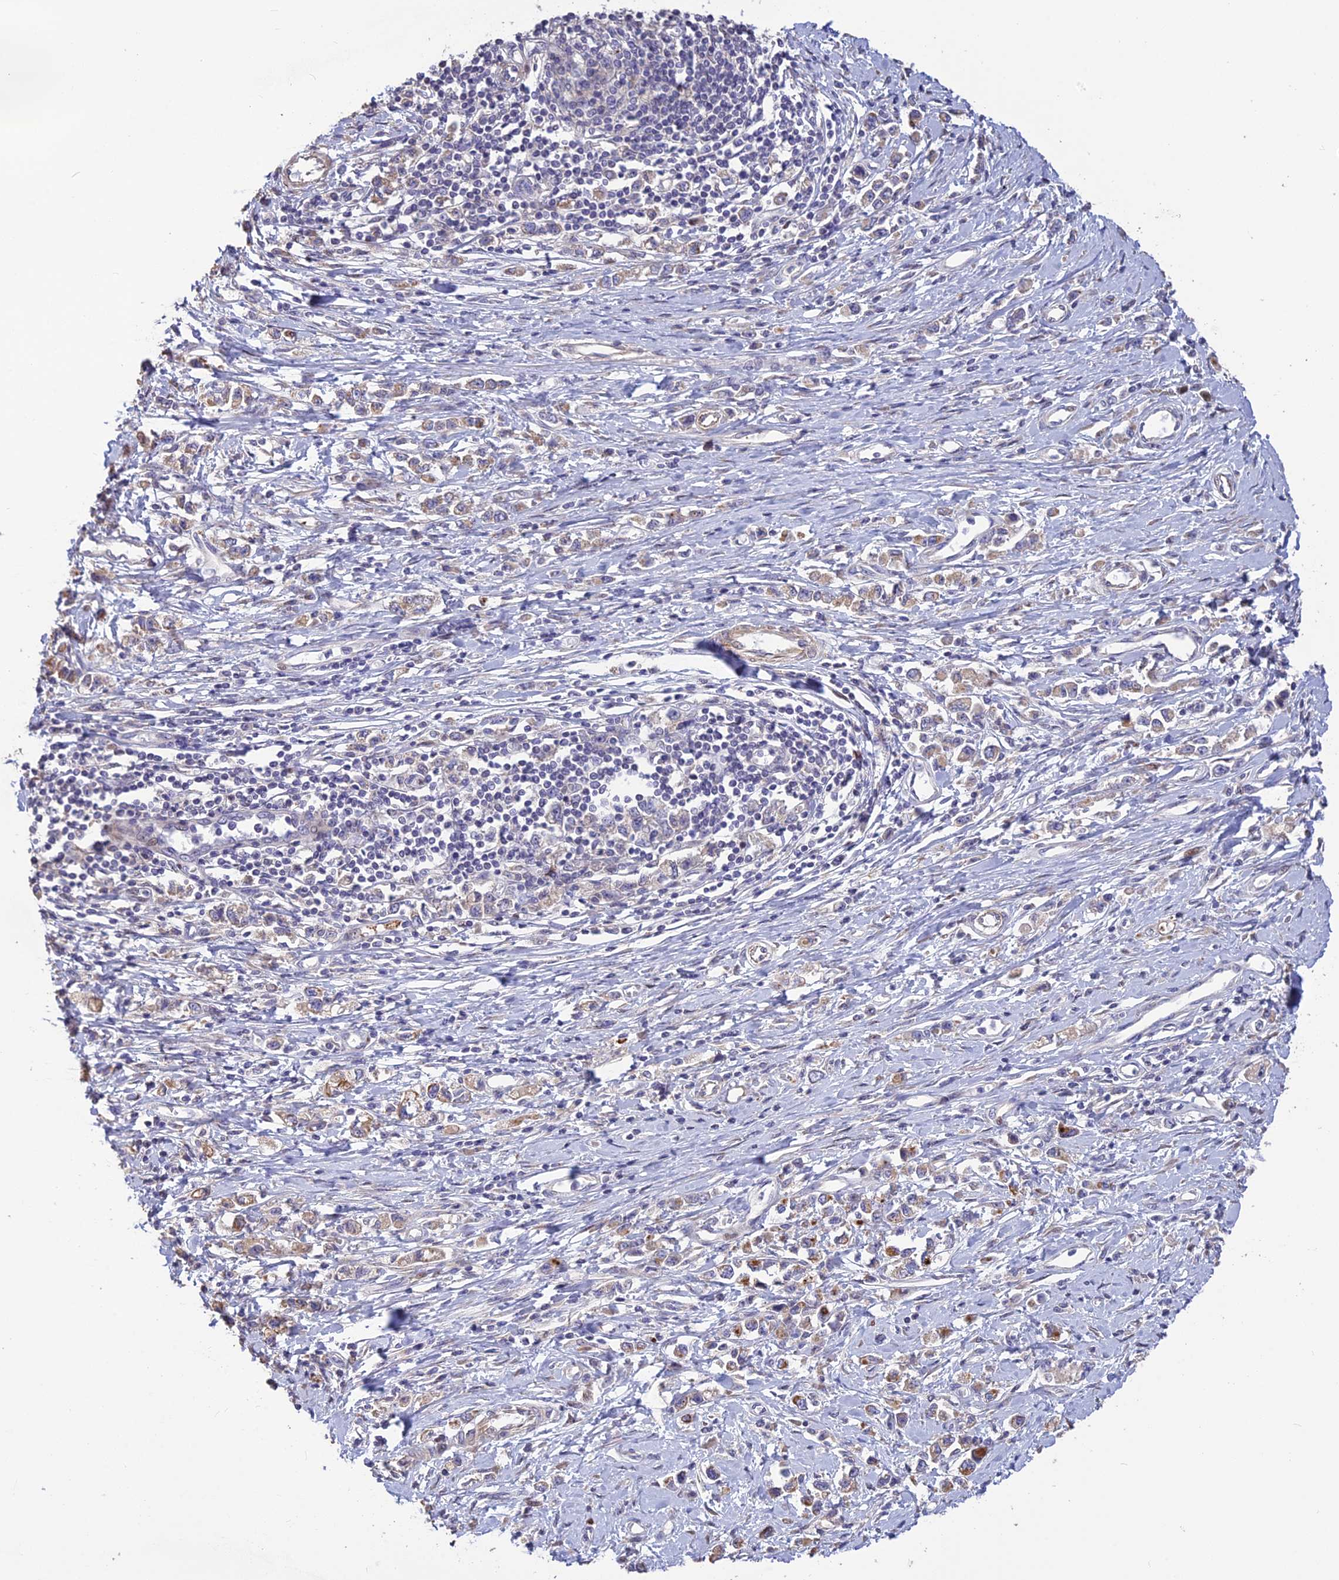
{"staining": {"intensity": "moderate", "quantity": ">75%", "location": "cytoplasmic/membranous"}, "tissue": "stomach cancer", "cell_type": "Tumor cells", "image_type": "cancer", "snomed": [{"axis": "morphology", "description": "Adenocarcinoma, NOS"}, {"axis": "topography", "description": "Stomach"}], "caption": "Stomach adenocarcinoma stained for a protein shows moderate cytoplasmic/membranous positivity in tumor cells.", "gene": "SPG21", "patient": {"sex": "female", "age": 76}}